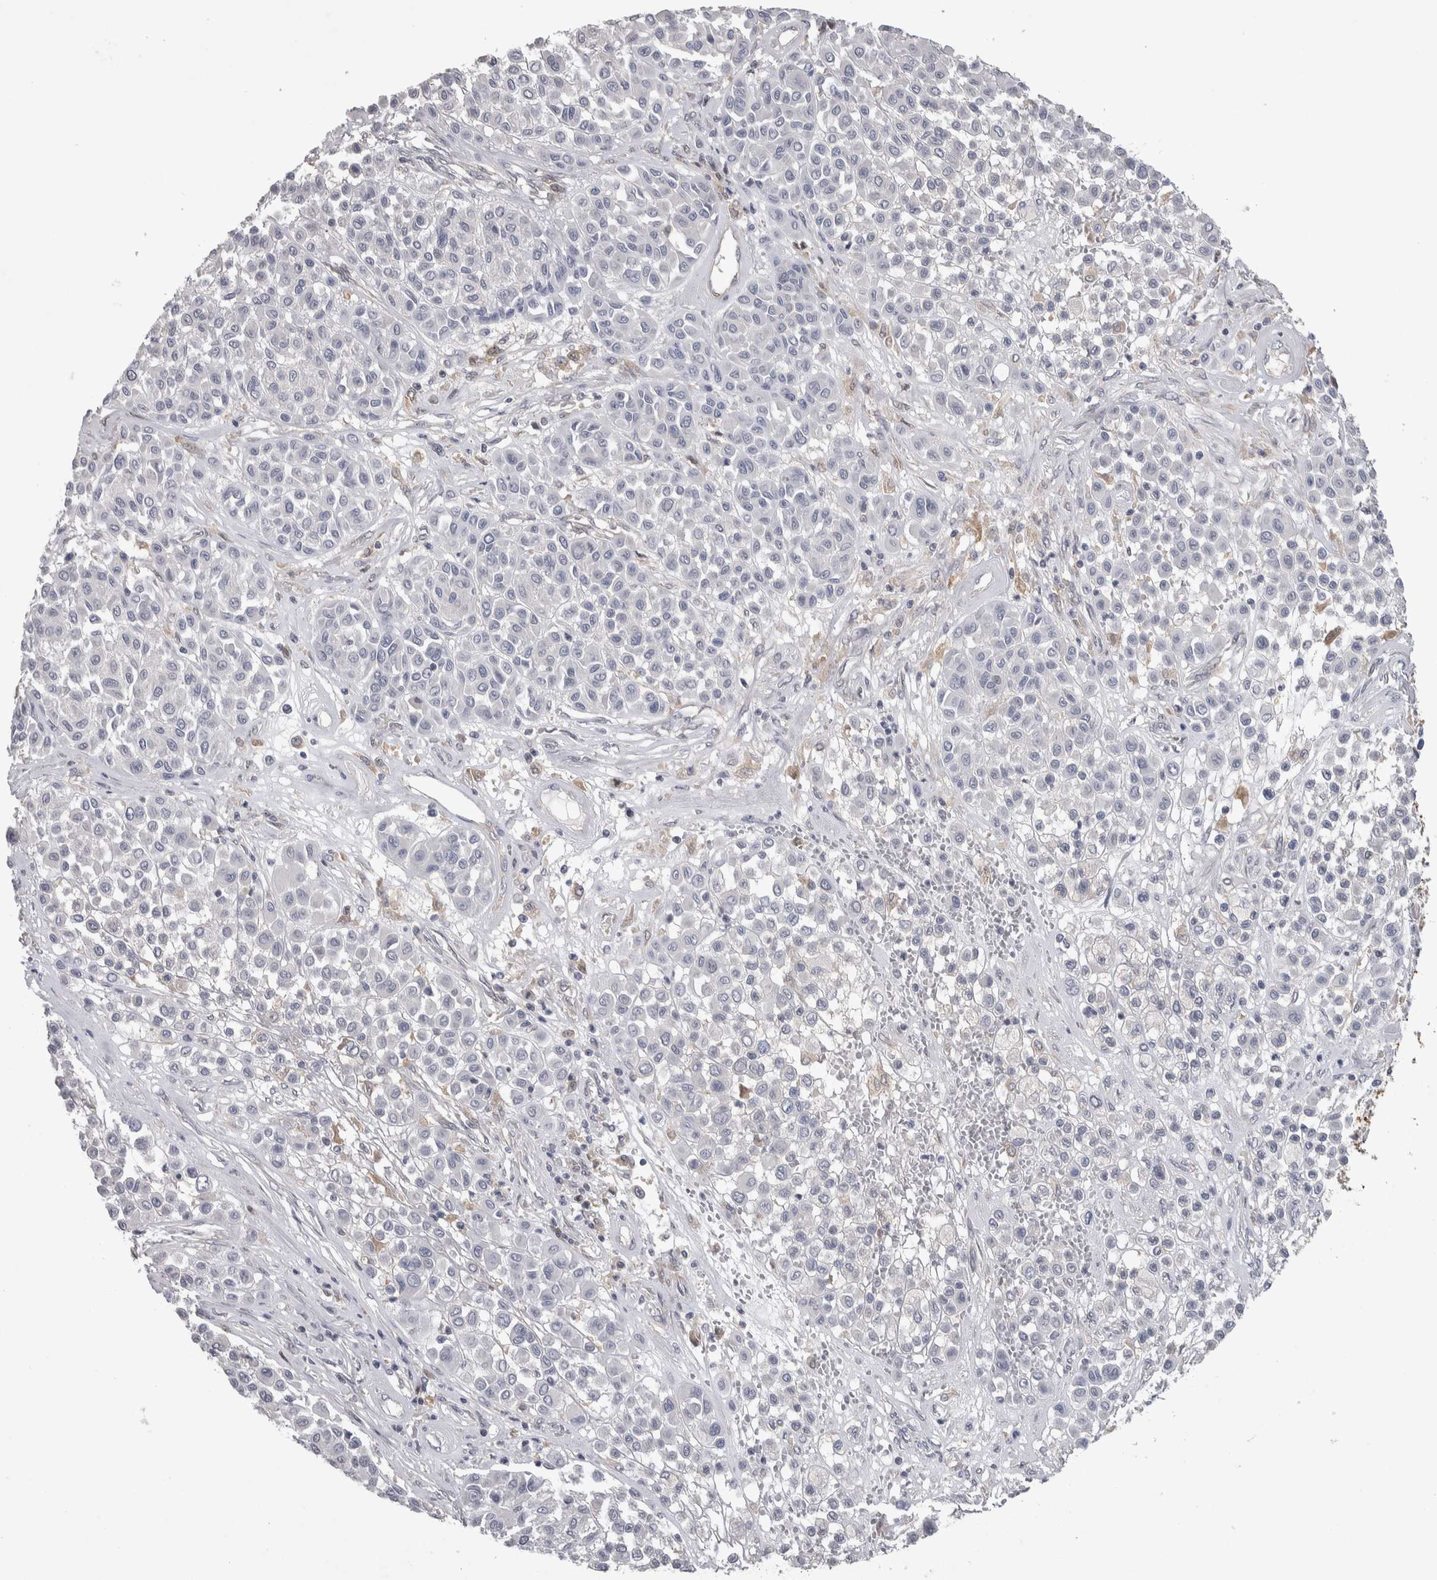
{"staining": {"intensity": "negative", "quantity": "none", "location": "none"}, "tissue": "melanoma", "cell_type": "Tumor cells", "image_type": "cancer", "snomed": [{"axis": "morphology", "description": "Malignant melanoma, Metastatic site"}, {"axis": "topography", "description": "Soft tissue"}], "caption": "Immunohistochemical staining of human melanoma displays no significant positivity in tumor cells.", "gene": "NFKB2", "patient": {"sex": "male", "age": 41}}